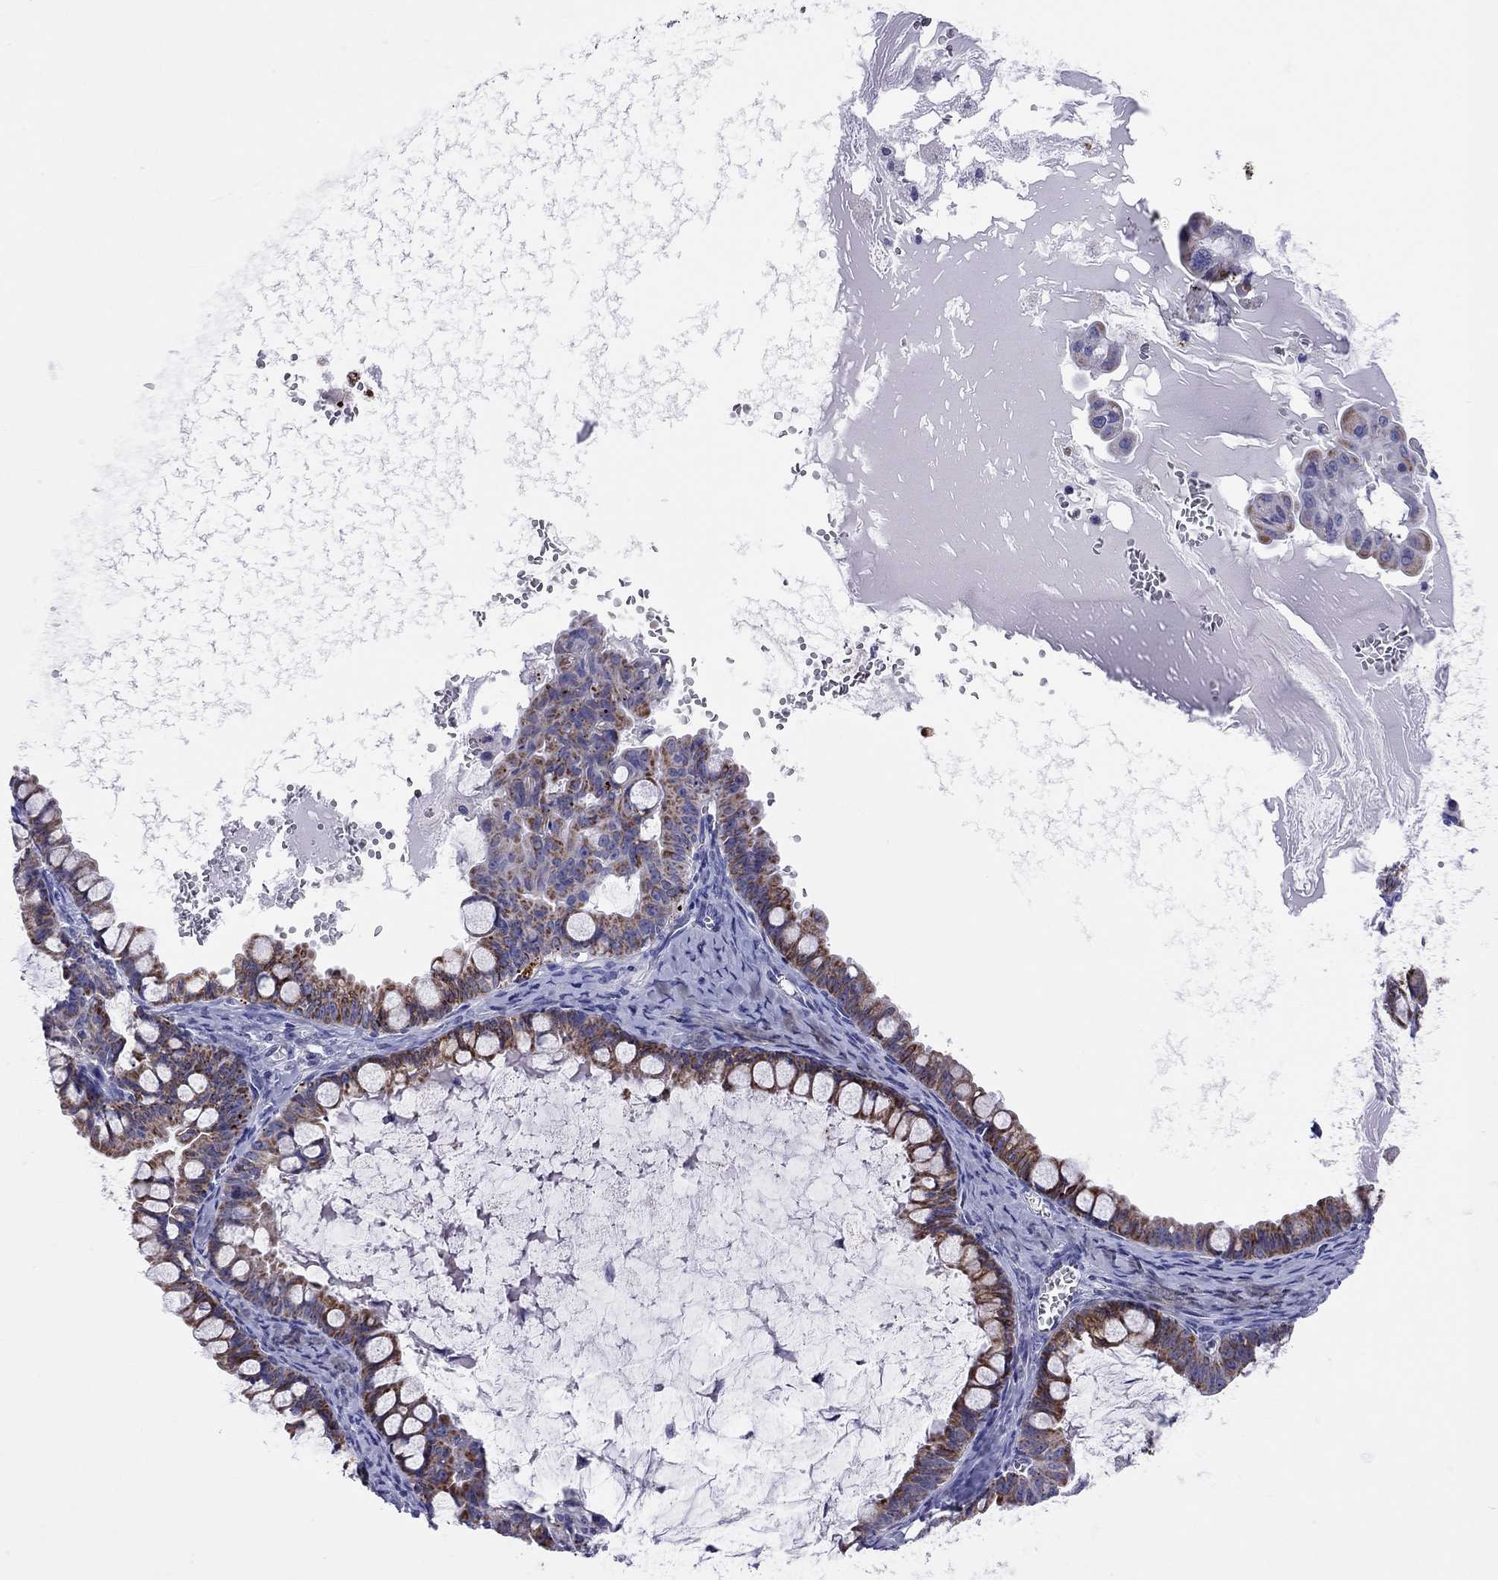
{"staining": {"intensity": "moderate", "quantity": ">75%", "location": "cytoplasmic/membranous"}, "tissue": "ovarian cancer", "cell_type": "Tumor cells", "image_type": "cancer", "snomed": [{"axis": "morphology", "description": "Cystadenocarcinoma, mucinous, NOS"}, {"axis": "topography", "description": "Ovary"}], "caption": "Protein expression analysis of ovarian mucinous cystadenocarcinoma shows moderate cytoplasmic/membranous positivity in approximately >75% of tumor cells.", "gene": "COL9A1", "patient": {"sex": "female", "age": 63}}